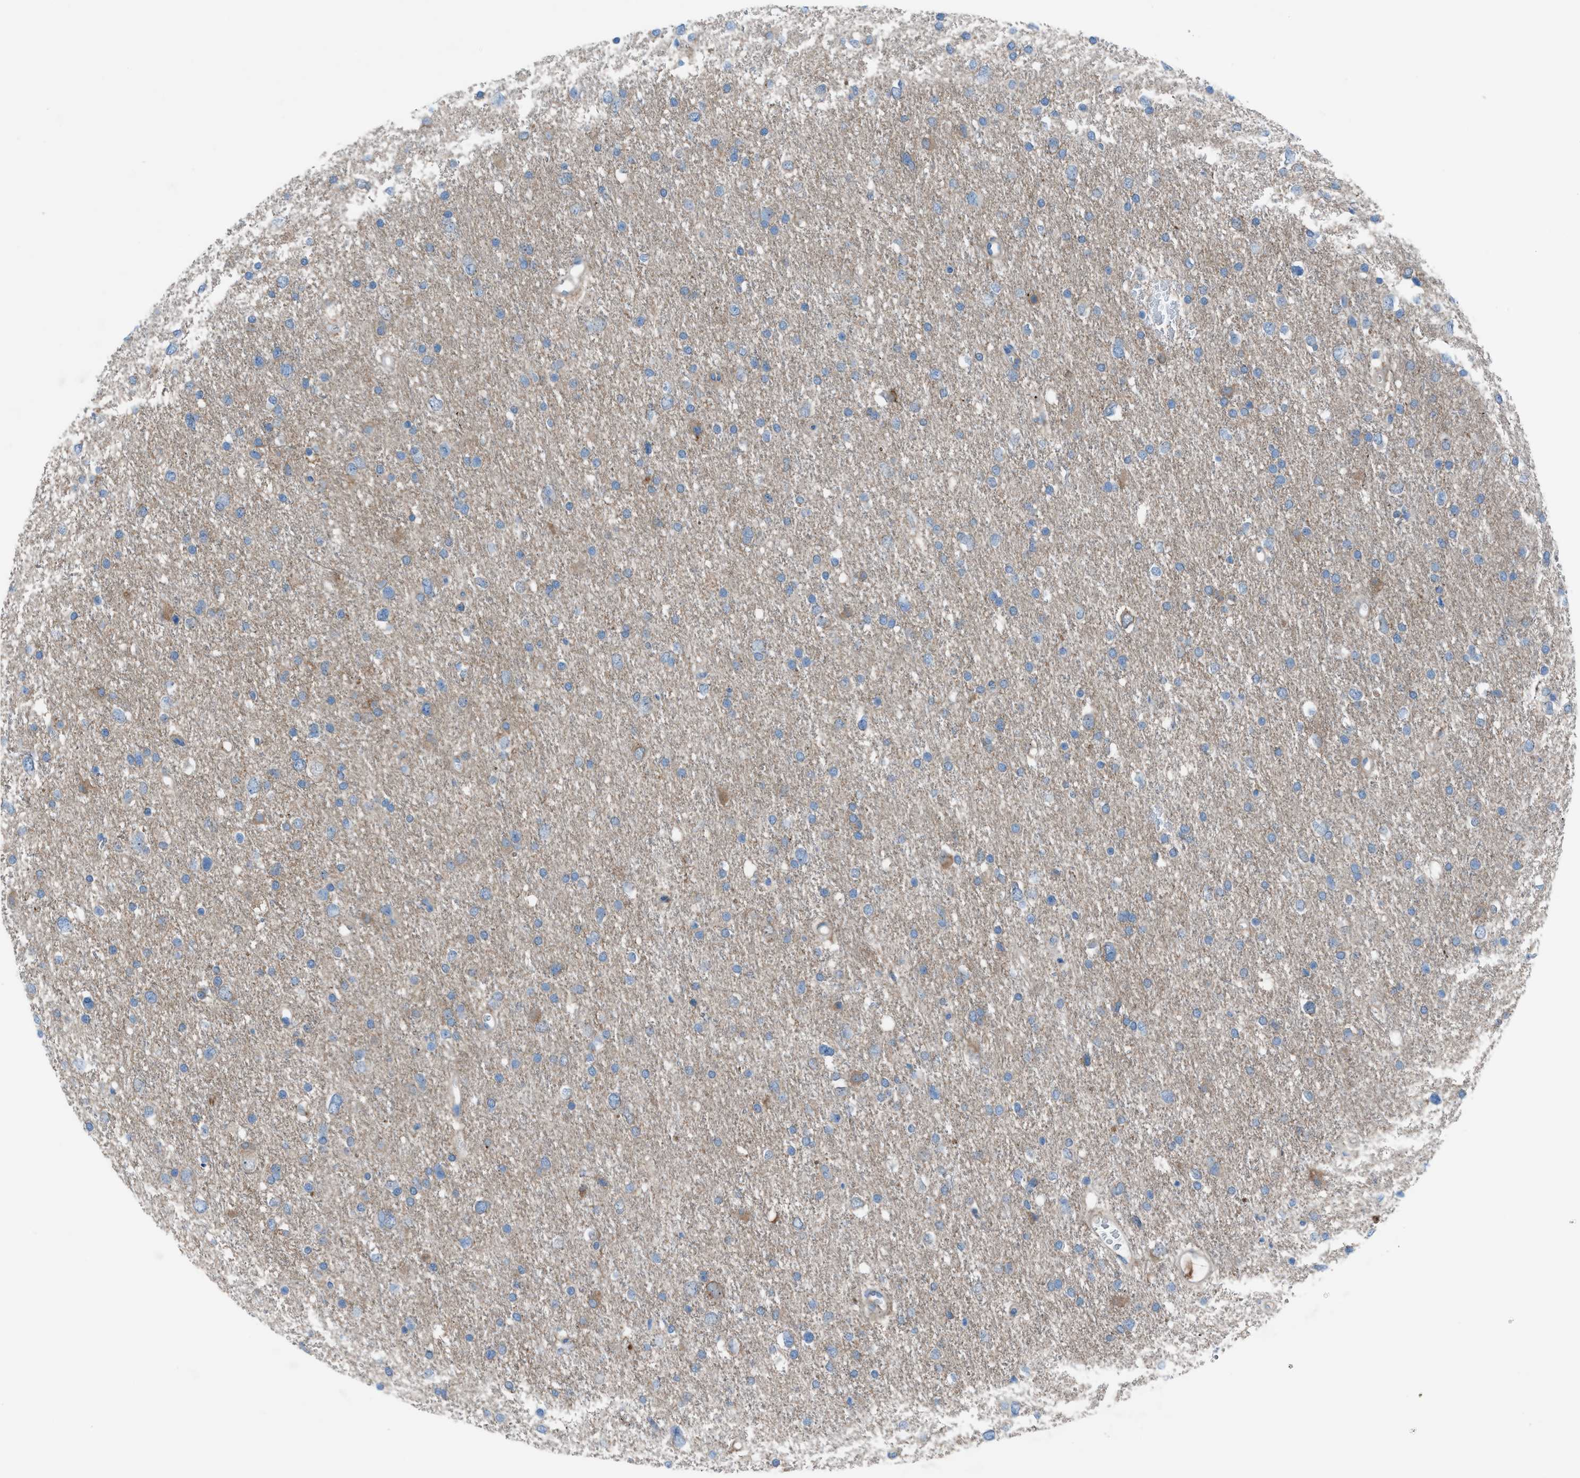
{"staining": {"intensity": "weak", "quantity": "<25%", "location": "cytoplasmic/membranous"}, "tissue": "glioma", "cell_type": "Tumor cells", "image_type": "cancer", "snomed": [{"axis": "morphology", "description": "Glioma, malignant, Low grade"}, {"axis": "topography", "description": "Brain"}], "caption": "Protein analysis of glioma reveals no significant positivity in tumor cells.", "gene": "C5AR2", "patient": {"sex": "female", "age": 37}}